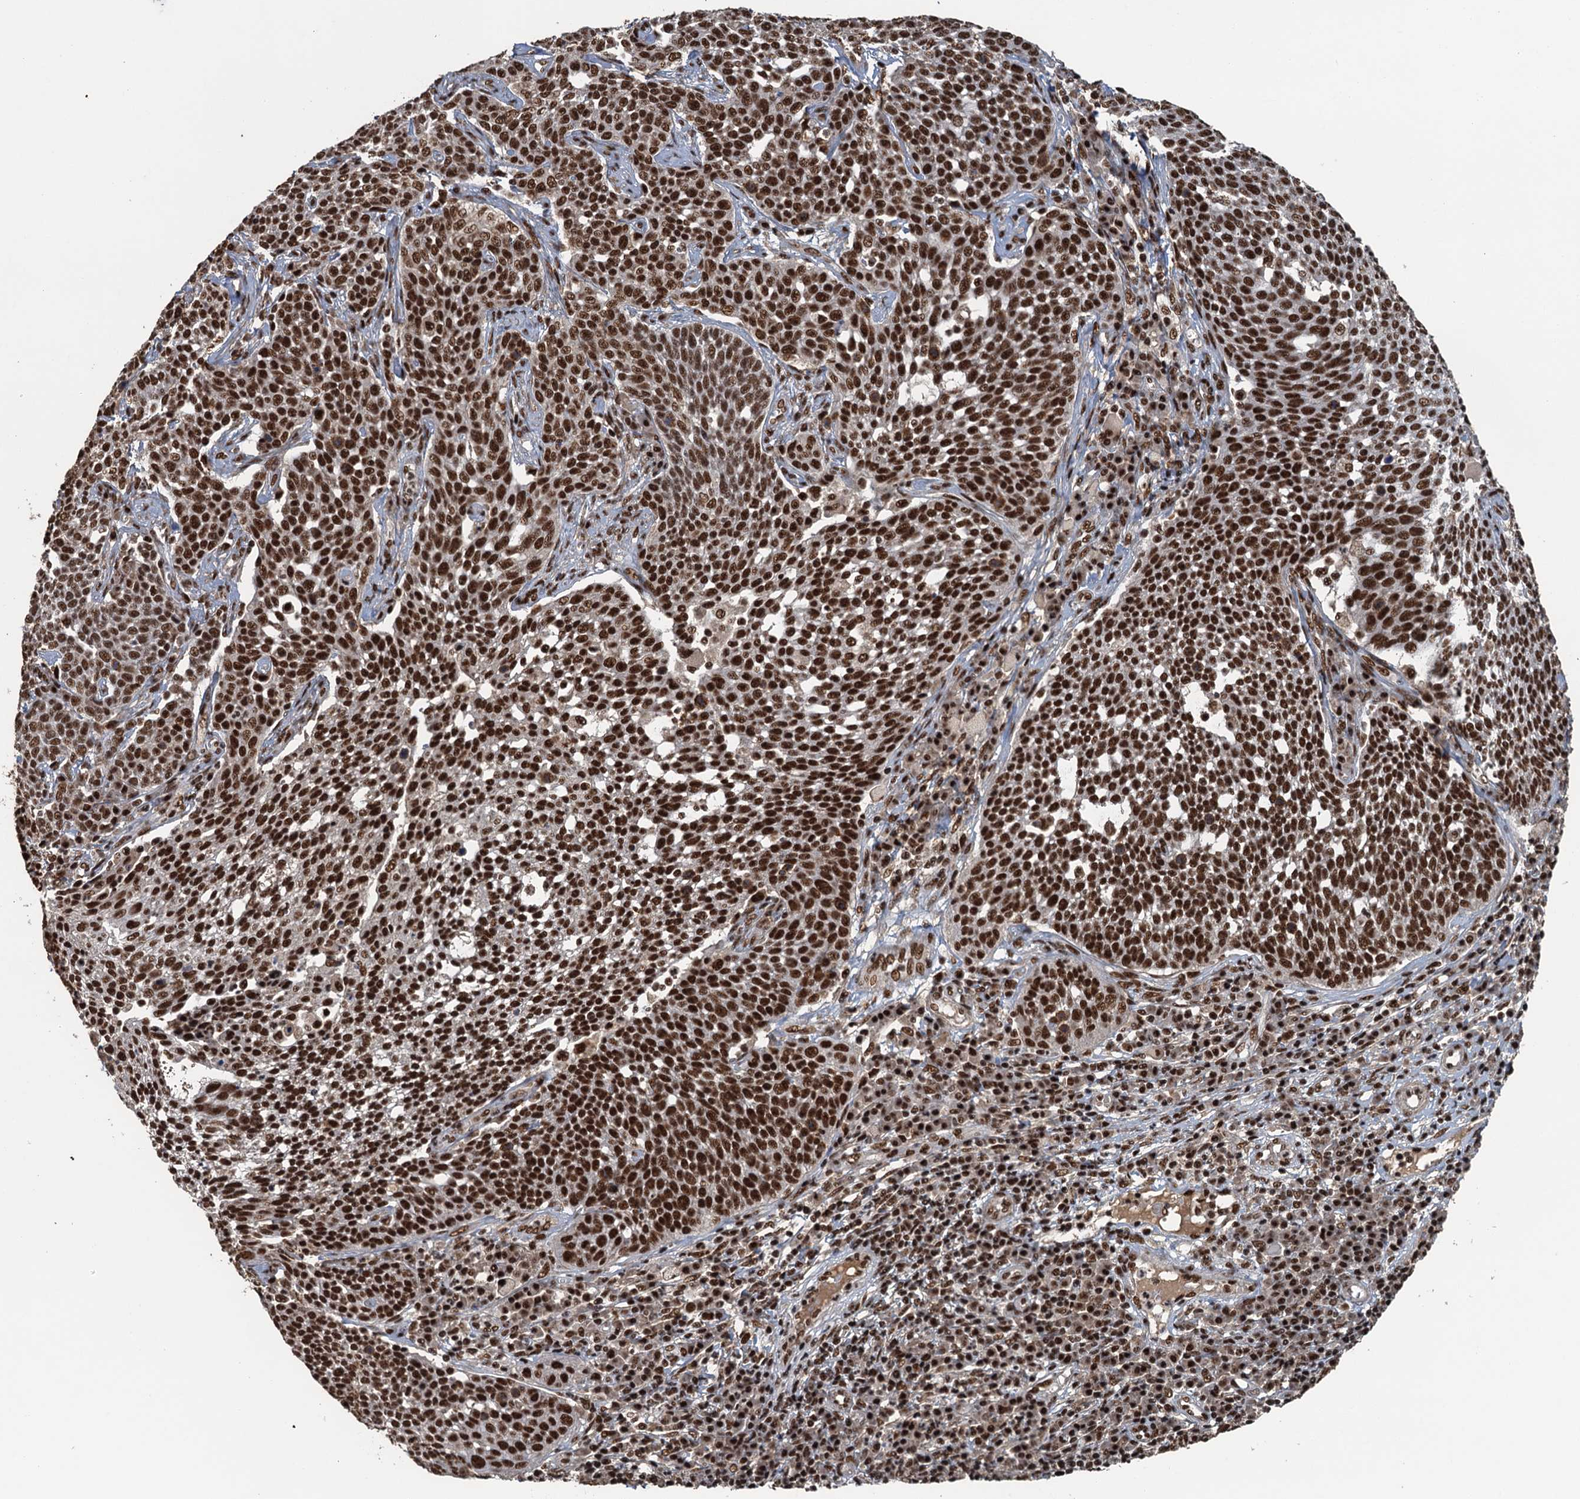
{"staining": {"intensity": "strong", "quantity": ">75%", "location": "nuclear"}, "tissue": "cervical cancer", "cell_type": "Tumor cells", "image_type": "cancer", "snomed": [{"axis": "morphology", "description": "Squamous cell carcinoma, NOS"}, {"axis": "topography", "description": "Cervix"}], "caption": "The immunohistochemical stain shows strong nuclear positivity in tumor cells of cervical cancer (squamous cell carcinoma) tissue. Immunohistochemistry (ihc) stains the protein of interest in brown and the nuclei are stained blue.", "gene": "ZC3H18", "patient": {"sex": "female", "age": 34}}